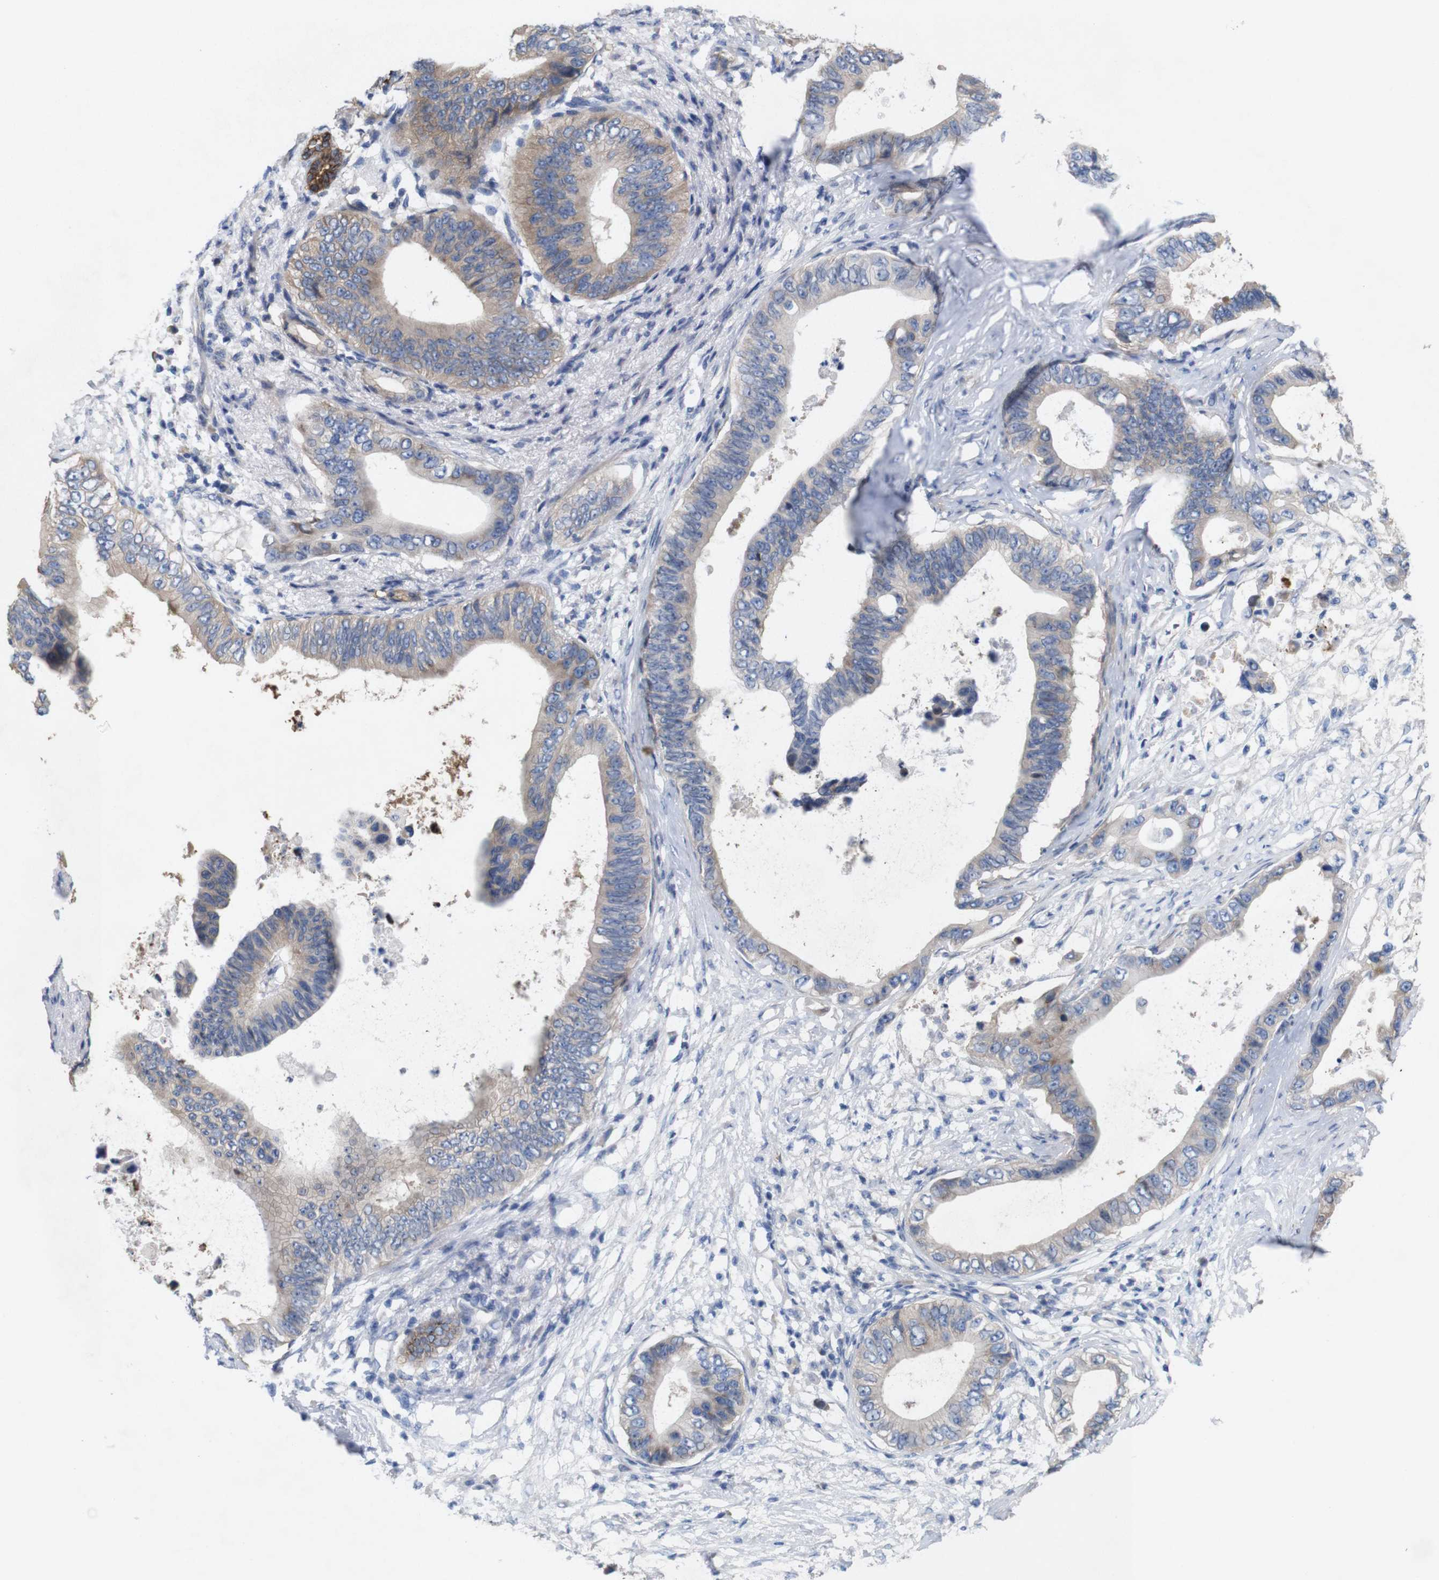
{"staining": {"intensity": "weak", "quantity": "<25%", "location": "cytoplasmic/membranous"}, "tissue": "pancreatic cancer", "cell_type": "Tumor cells", "image_type": "cancer", "snomed": [{"axis": "morphology", "description": "Adenocarcinoma, NOS"}, {"axis": "topography", "description": "Pancreas"}], "caption": "An immunohistochemistry image of adenocarcinoma (pancreatic) is shown. There is no staining in tumor cells of adenocarcinoma (pancreatic).", "gene": "MYEOV", "patient": {"sex": "male", "age": 77}}